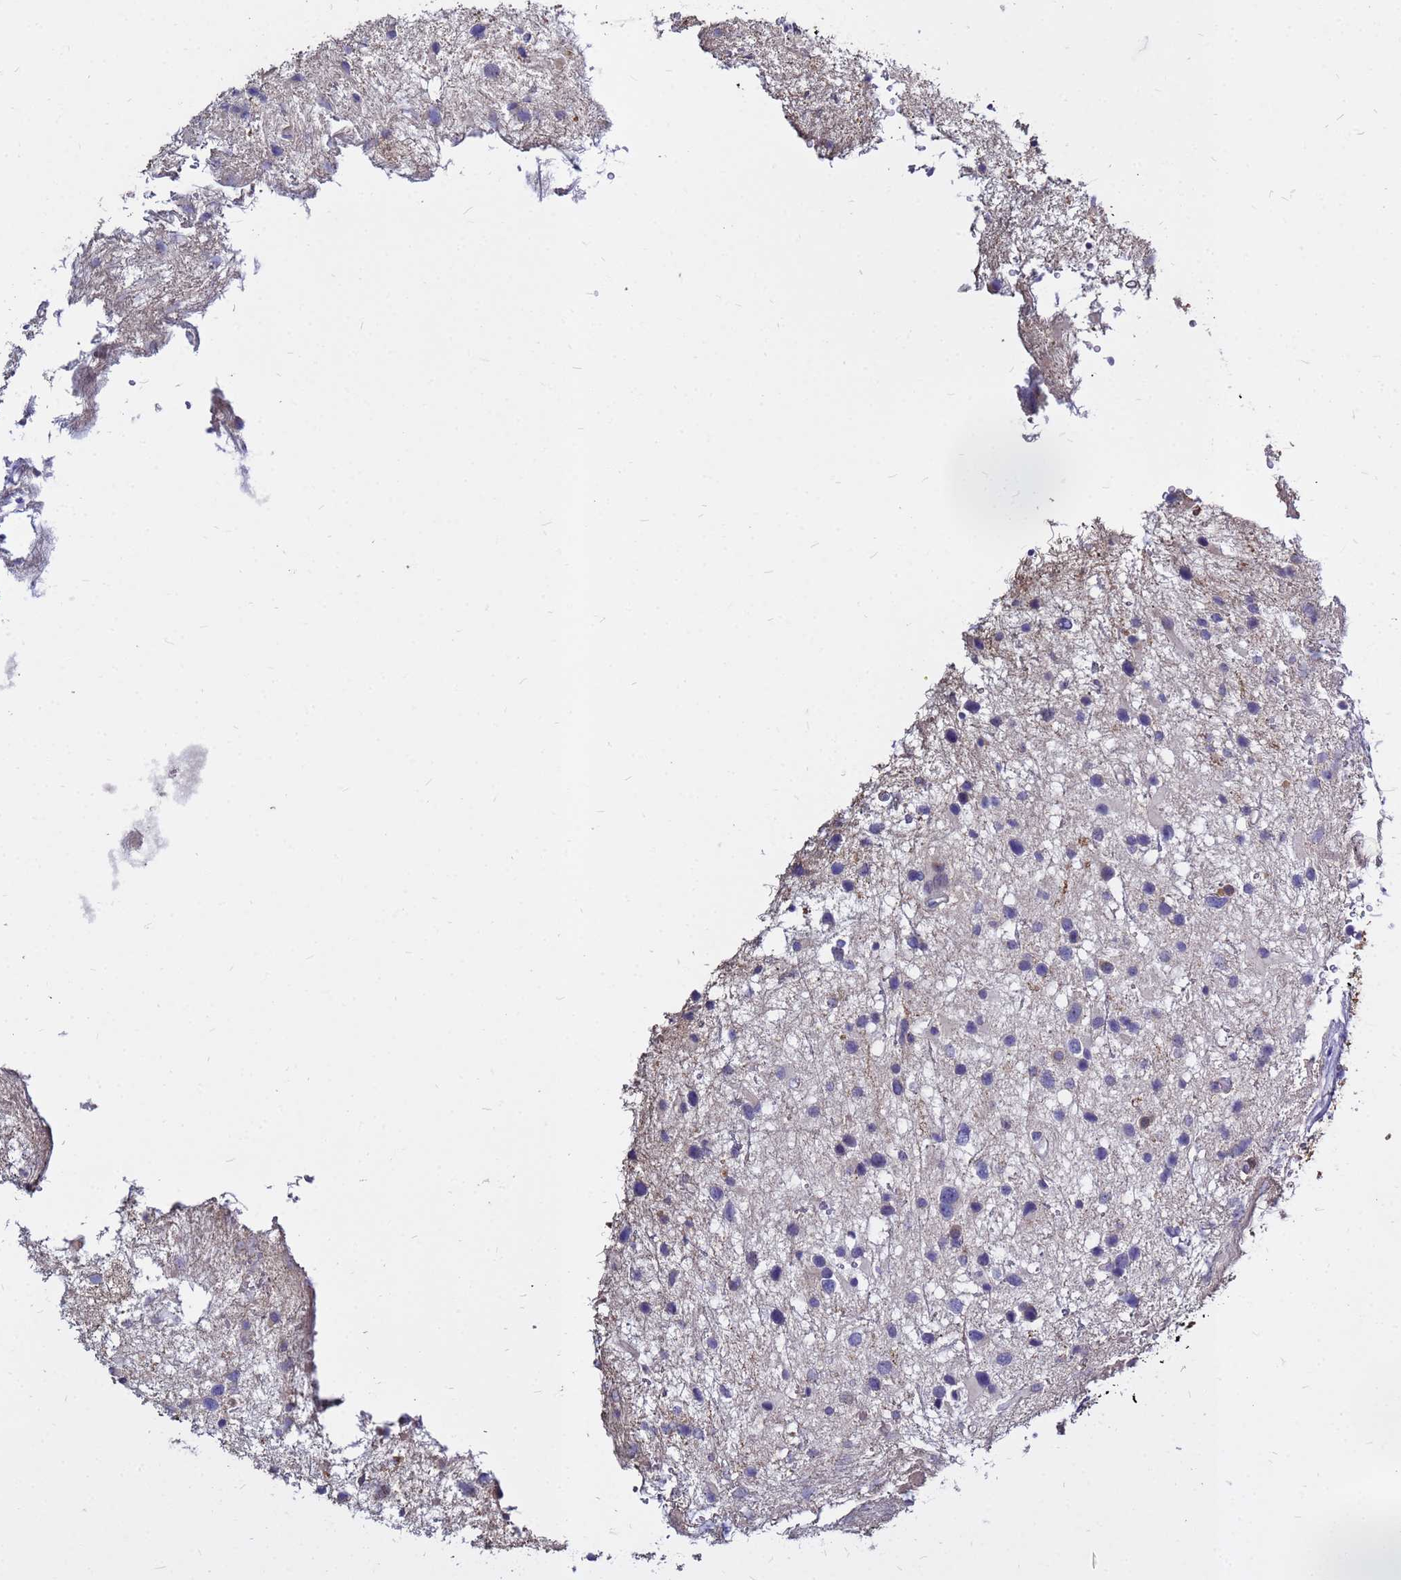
{"staining": {"intensity": "negative", "quantity": "none", "location": "none"}, "tissue": "glioma", "cell_type": "Tumor cells", "image_type": "cancer", "snomed": [{"axis": "morphology", "description": "Glioma, malignant, Low grade"}, {"axis": "topography", "description": "Brain"}], "caption": "A photomicrograph of glioma stained for a protein displays no brown staining in tumor cells. The staining was performed using DAB (3,3'-diaminobenzidine) to visualize the protein expression in brown, while the nuclei were stained in blue with hematoxylin (Magnification: 20x).", "gene": "MOB2", "patient": {"sex": "female", "age": 32}}